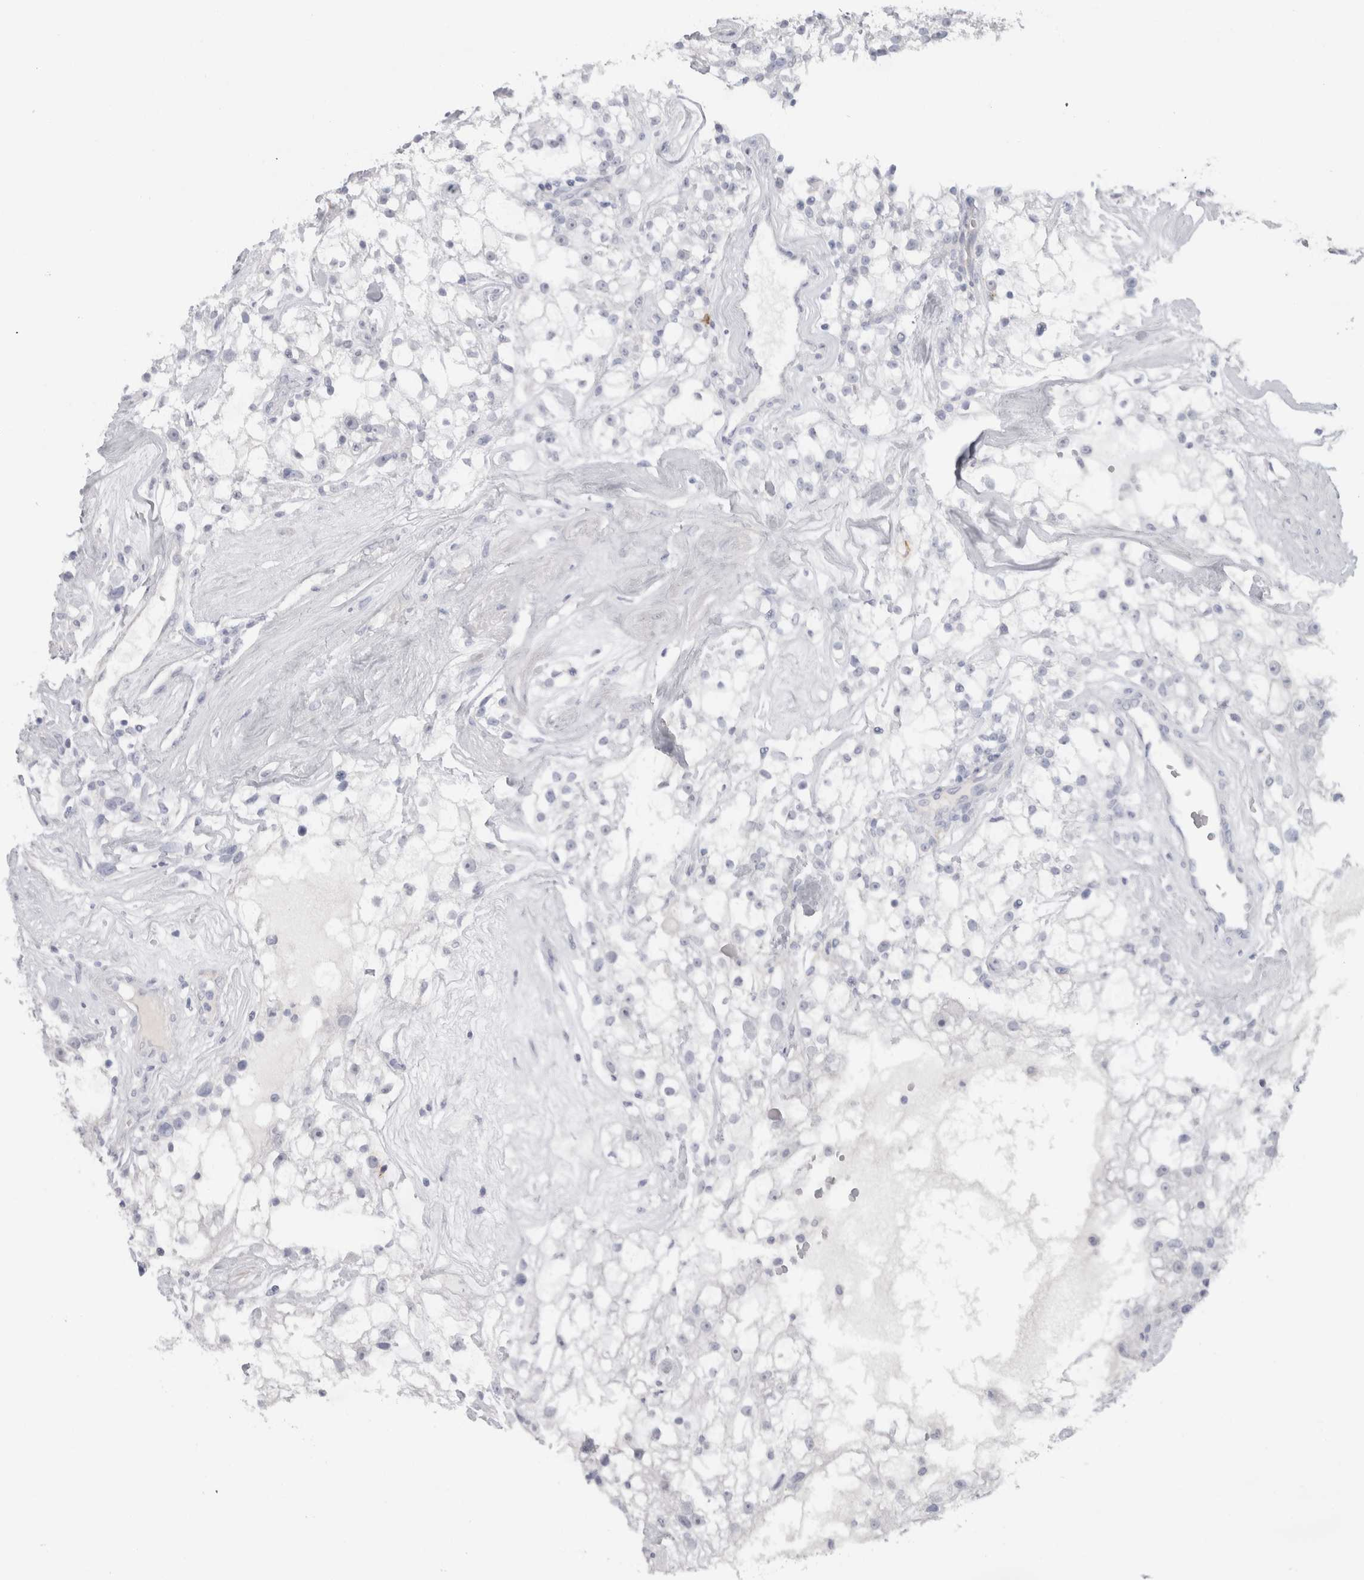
{"staining": {"intensity": "negative", "quantity": "none", "location": "none"}, "tissue": "renal cancer", "cell_type": "Tumor cells", "image_type": "cancer", "snomed": [{"axis": "morphology", "description": "Adenocarcinoma, NOS"}, {"axis": "topography", "description": "Kidney"}], "caption": "Protein analysis of renal cancer (adenocarcinoma) exhibits no significant staining in tumor cells. (Stains: DAB (3,3'-diaminobenzidine) IHC with hematoxylin counter stain, Microscopy: brightfield microscopy at high magnification).", "gene": "CDH17", "patient": {"sex": "female", "age": 60}}